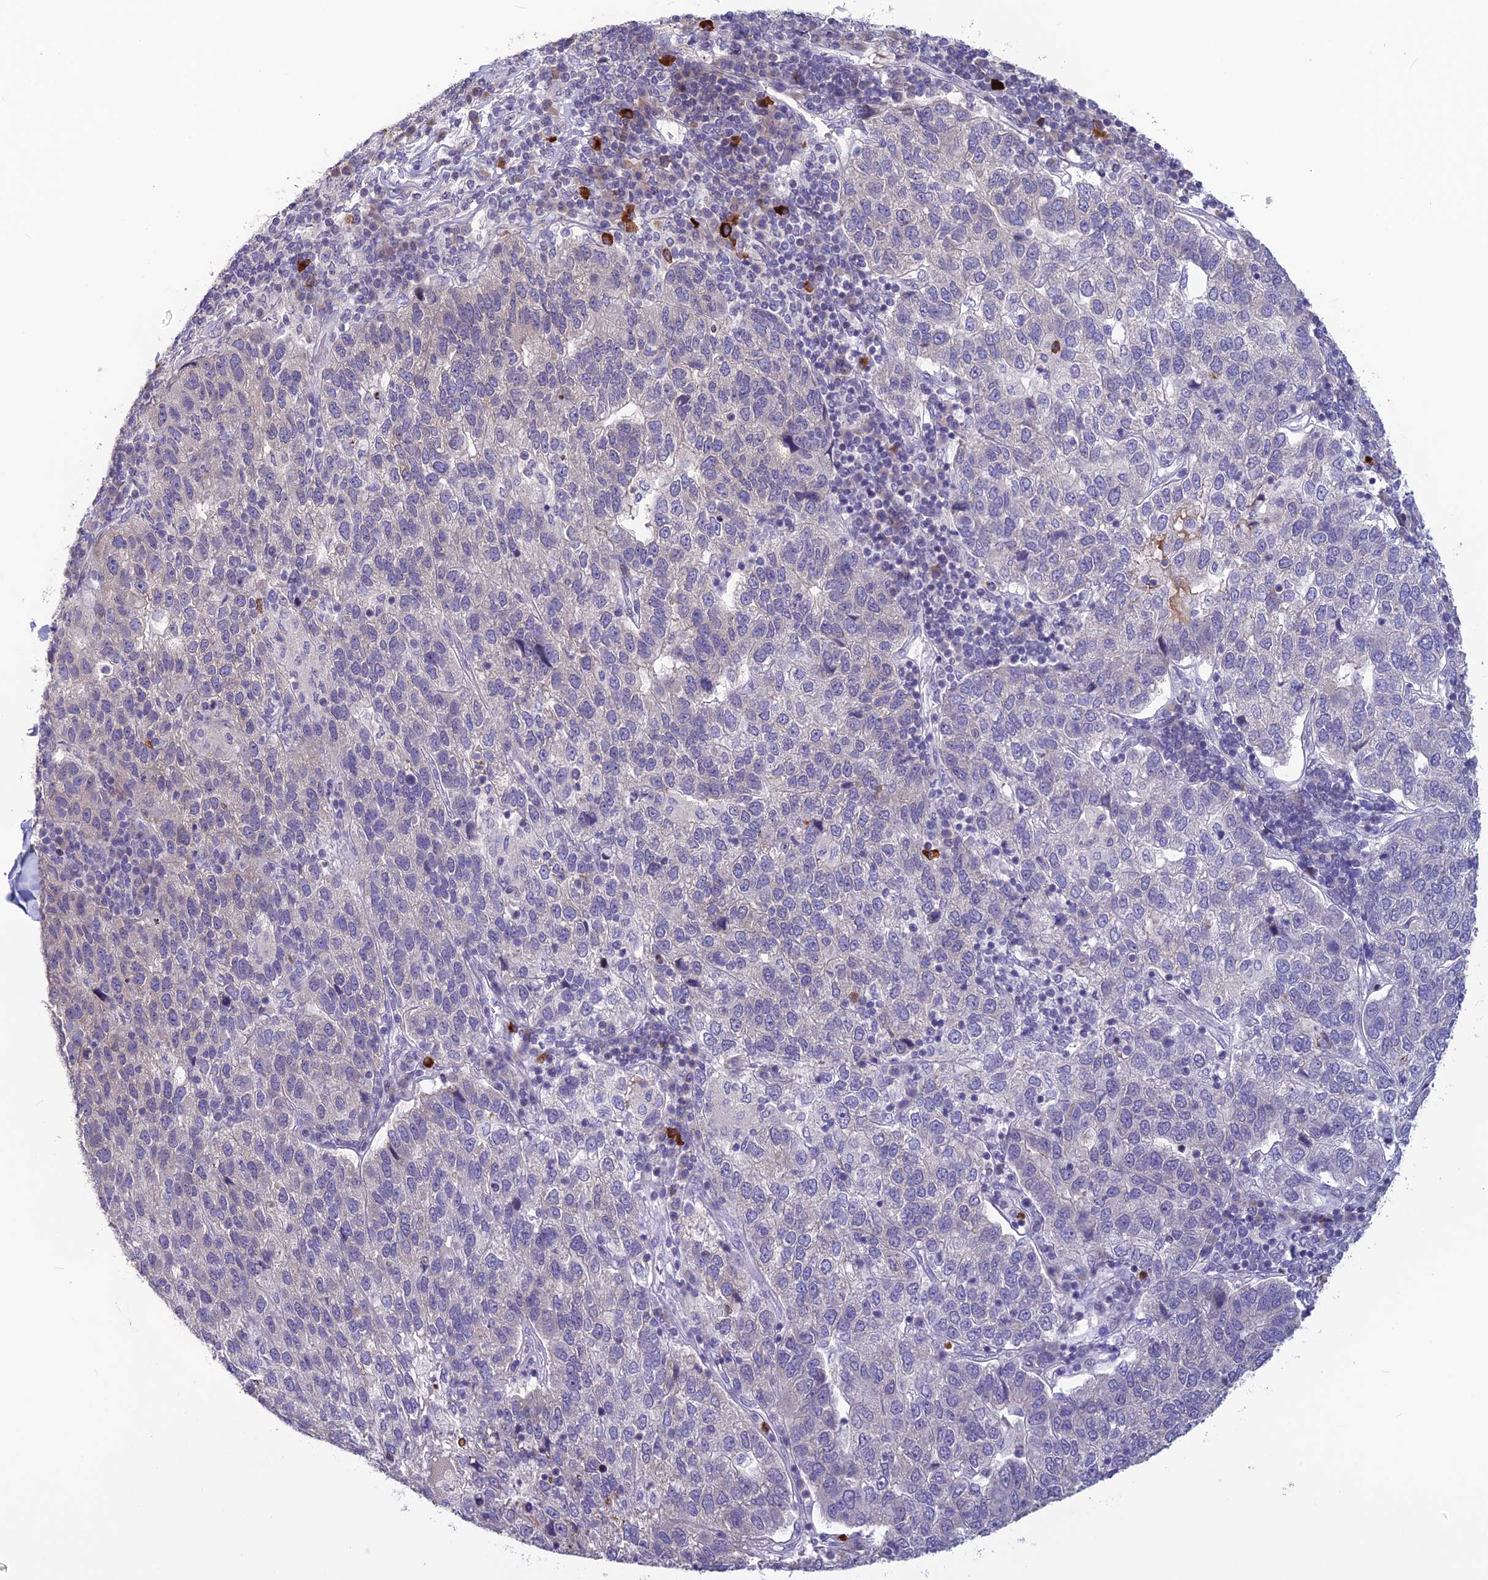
{"staining": {"intensity": "negative", "quantity": "none", "location": "none"}, "tissue": "pancreatic cancer", "cell_type": "Tumor cells", "image_type": "cancer", "snomed": [{"axis": "morphology", "description": "Adenocarcinoma, NOS"}, {"axis": "topography", "description": "Pancreas"}], "caption": "Immunohistochemistry image of neoplastic tissue: pancreatic adenocarcinoma stained with DAB displays no significant protein staining in tumor cells.", "gene": "TMEM134", "patient": {"sex": "female", "age": 61}}